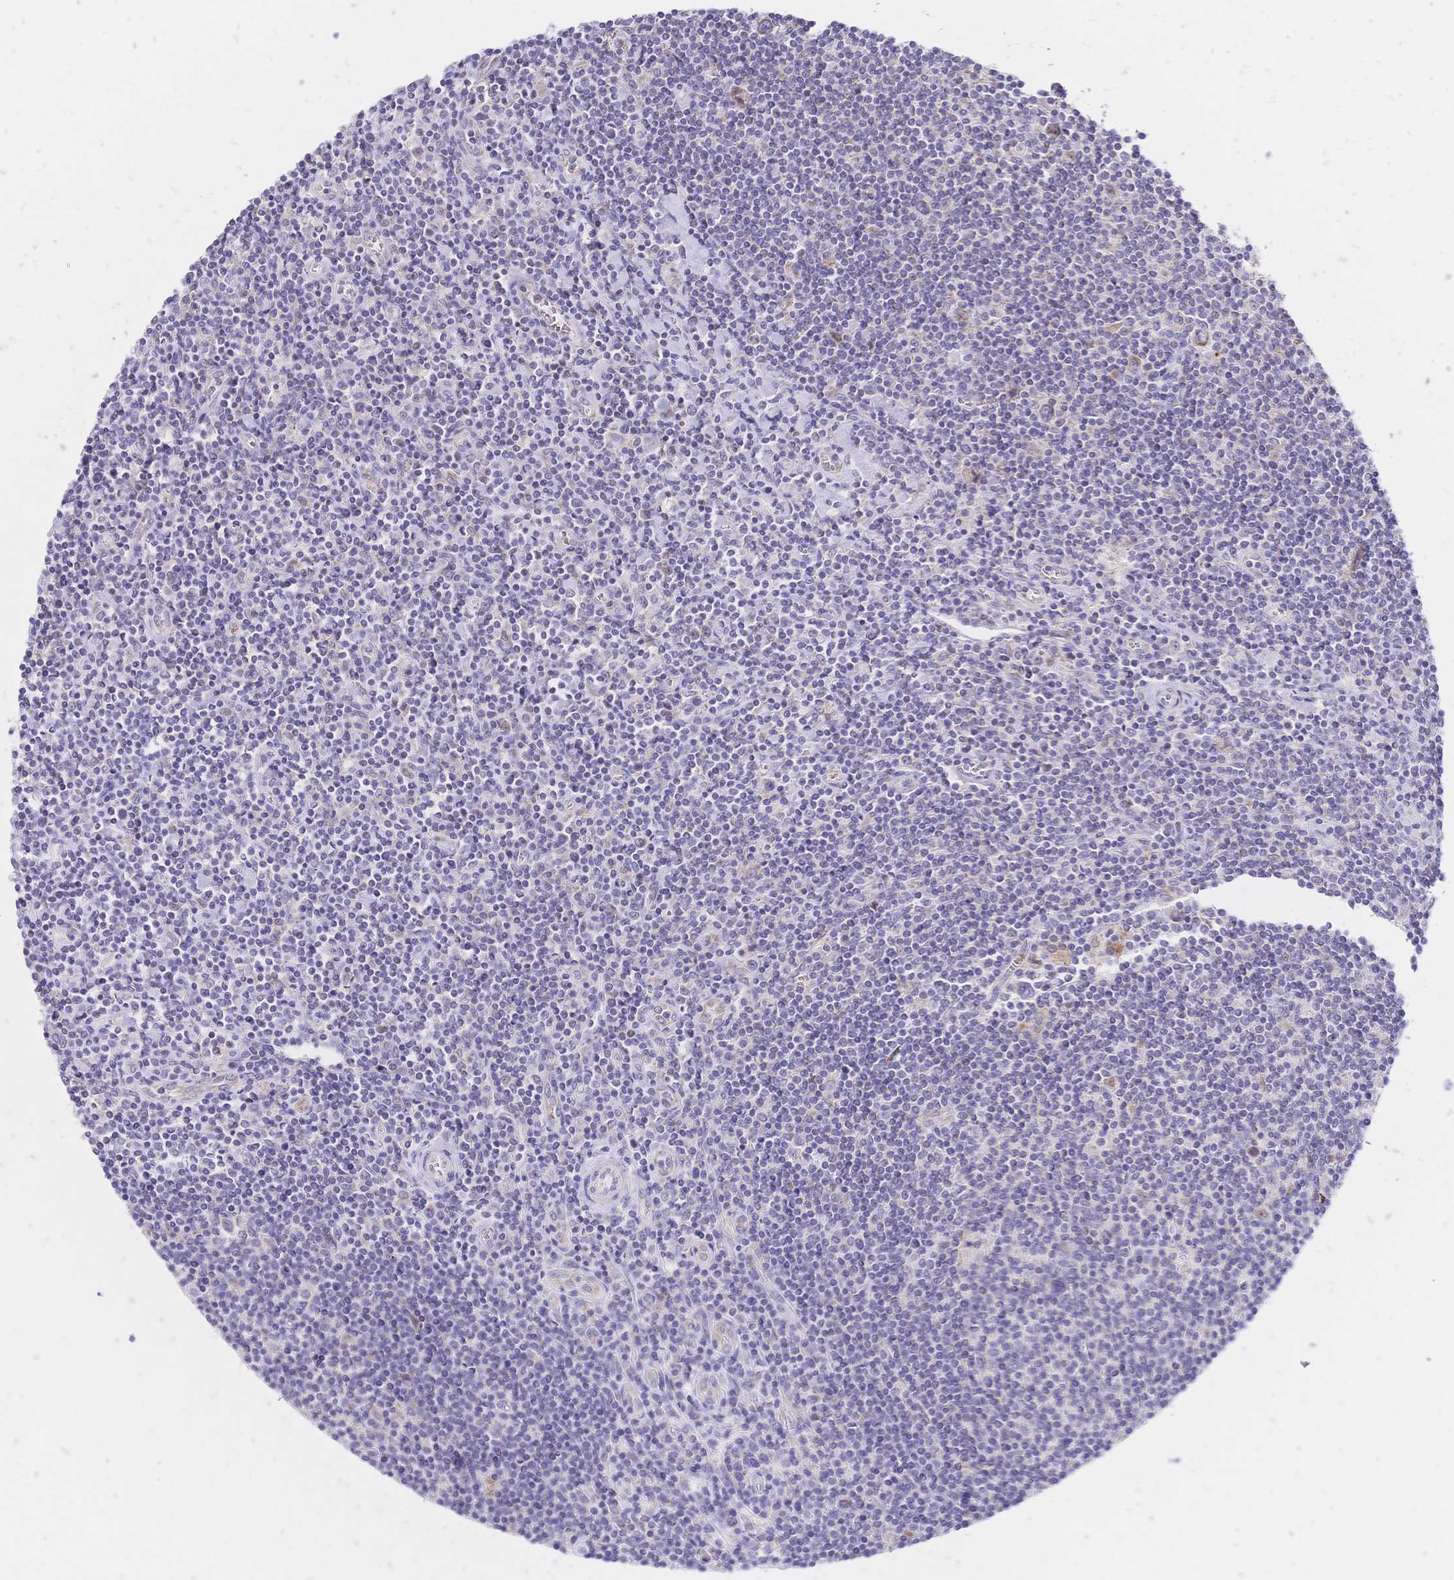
{"staining": {"intensity": "moderate", "quantity": ">75%", "location": "cytoplasmic/membranous"}, "tissue": "lymphoma", "cell_type": "Tumor cells", "image_type": "cancer", "snomed": [{"axis": "morphology", "description": "Hodgkin's disease, NOS"}, {"axis": "topography", "description": "Lymph node"}], "caption": "This micrograph exhibits IHC staining of human lymphoma, with medium moderate cytoplasmic/membranous positivity in about >75% of tumor cells.", "gene": "CLEC18B", "patient": {"sex": "male", "age": 40}}